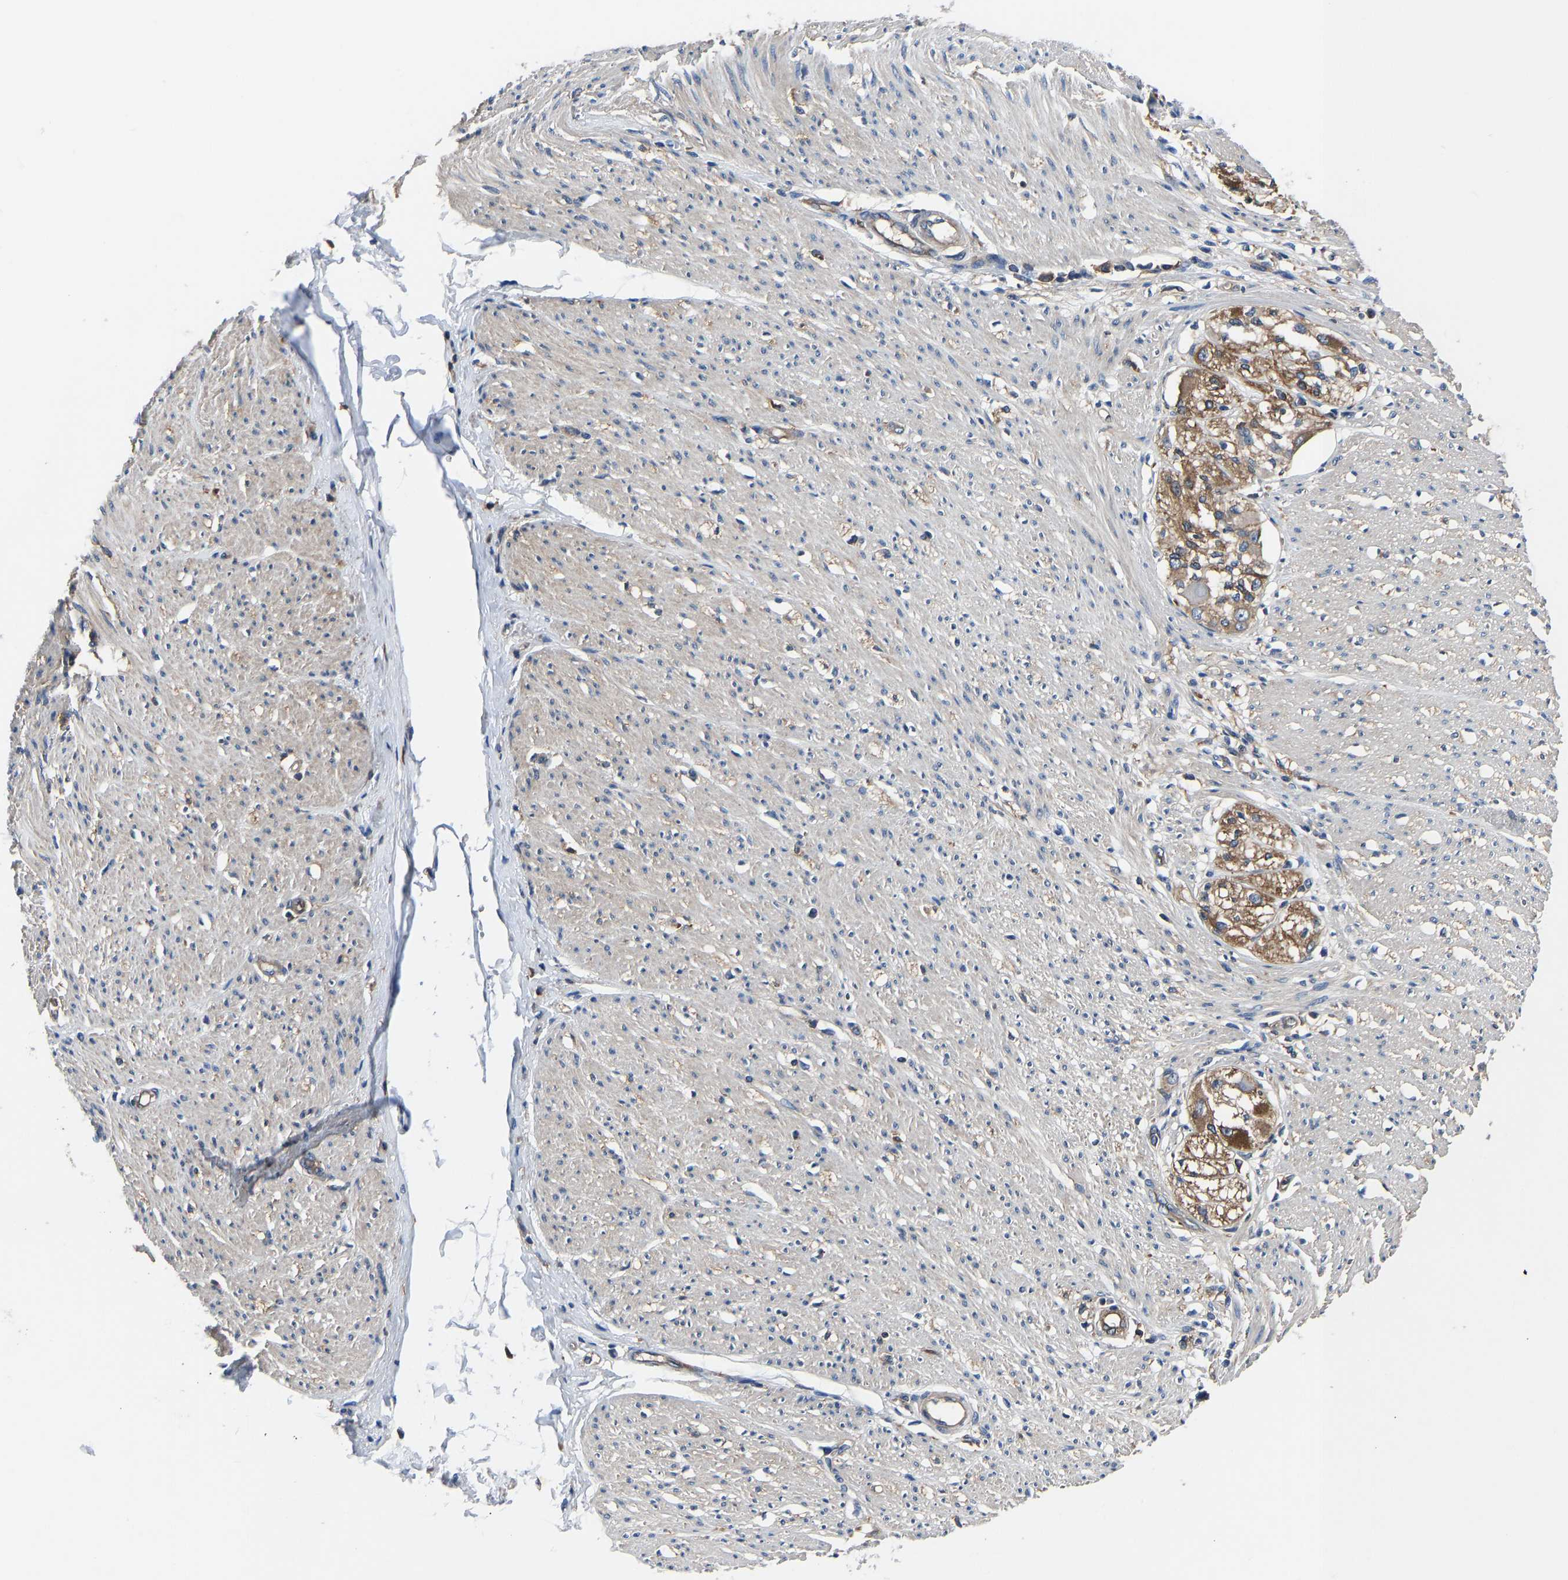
{"staining": {"intensity": "negative", "quantity": "none", "location": "none"}, "tissue": "adipose tissue", "cell_type": "Adipocytes", "image_type": "normal", "snomed": [{"axis": "morphology", "description": "Normal tissue, NOS"}, {"axis": "morphology", "description": "Adenocarcinoma, NOS"}, {"axis": "topography", "description": "Colon"}, {"axis": "topography", "description": "Peripheral nerve tissue"}], "caption": "Adipose tissue stained for a protein using immunohistochemistry (IHC) exhibits no positivity adipocytes.", "gene": "PRKAR1A", "patient": {"sex": "male", "age": 14}}